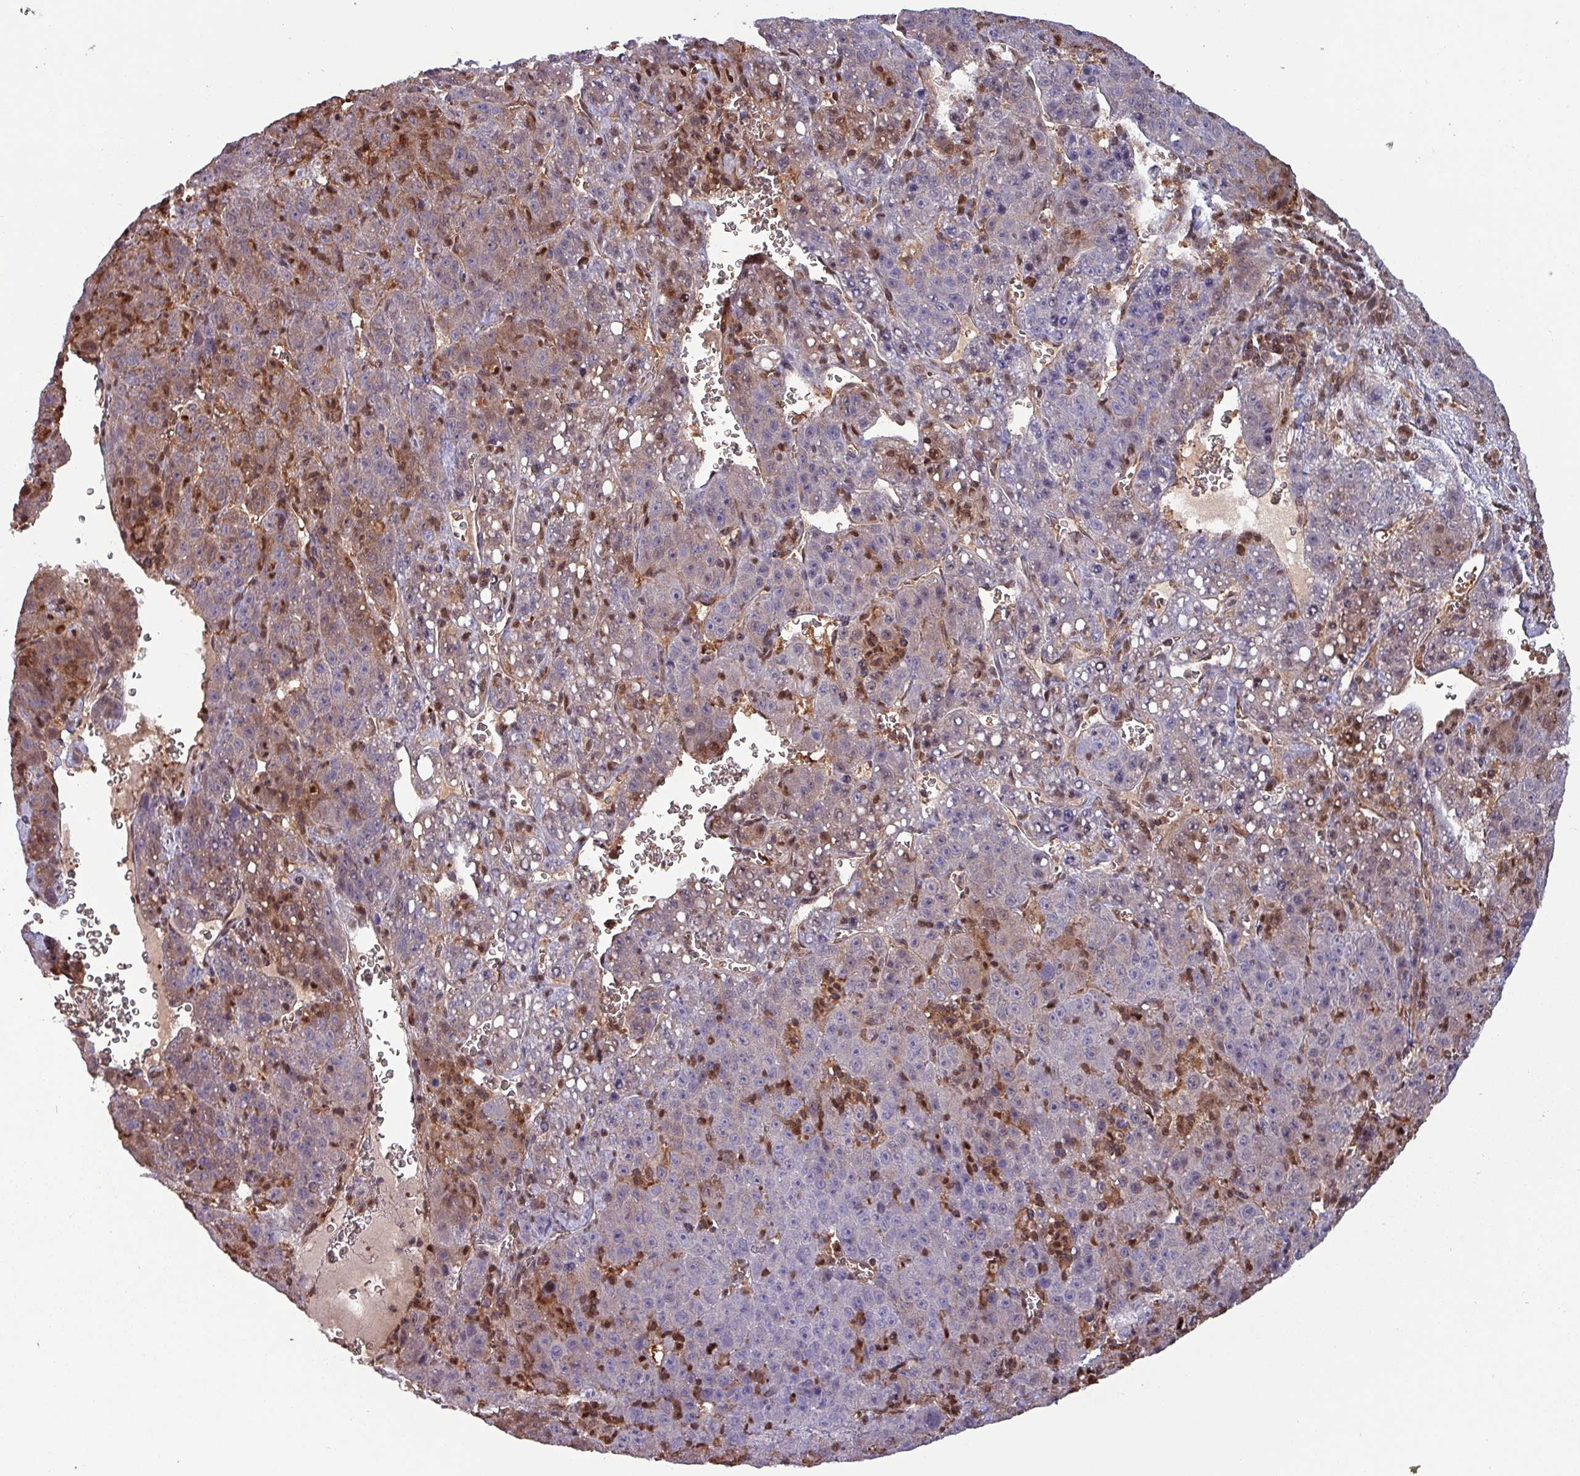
{"staining": {"intensity": "moderate", "quantity": "<25%", "location": "cytoplasmic/membranous,nuclear"}, "tissue": "liver cancer", "cell_type": "Tumor cells", "image_type": "cancer", "snomed": [{"axis": "morphology", "description": "Carcinoma, Hepatocellular, NOS"}, {"axis": "topography", "description": "Liver"}], "caption": "Brown immunohistochemical staining in liver cancer reveals moderate cytoplasmic/membranous and nuclear expression in about <25% of tumor cells. The staining was performed using DAB, with brown indicating positive protein expression. Nuclei are stained blue with hematoxylin.", "gene": "PSMB8", "patient": {"sex": "female", "age": 53}}